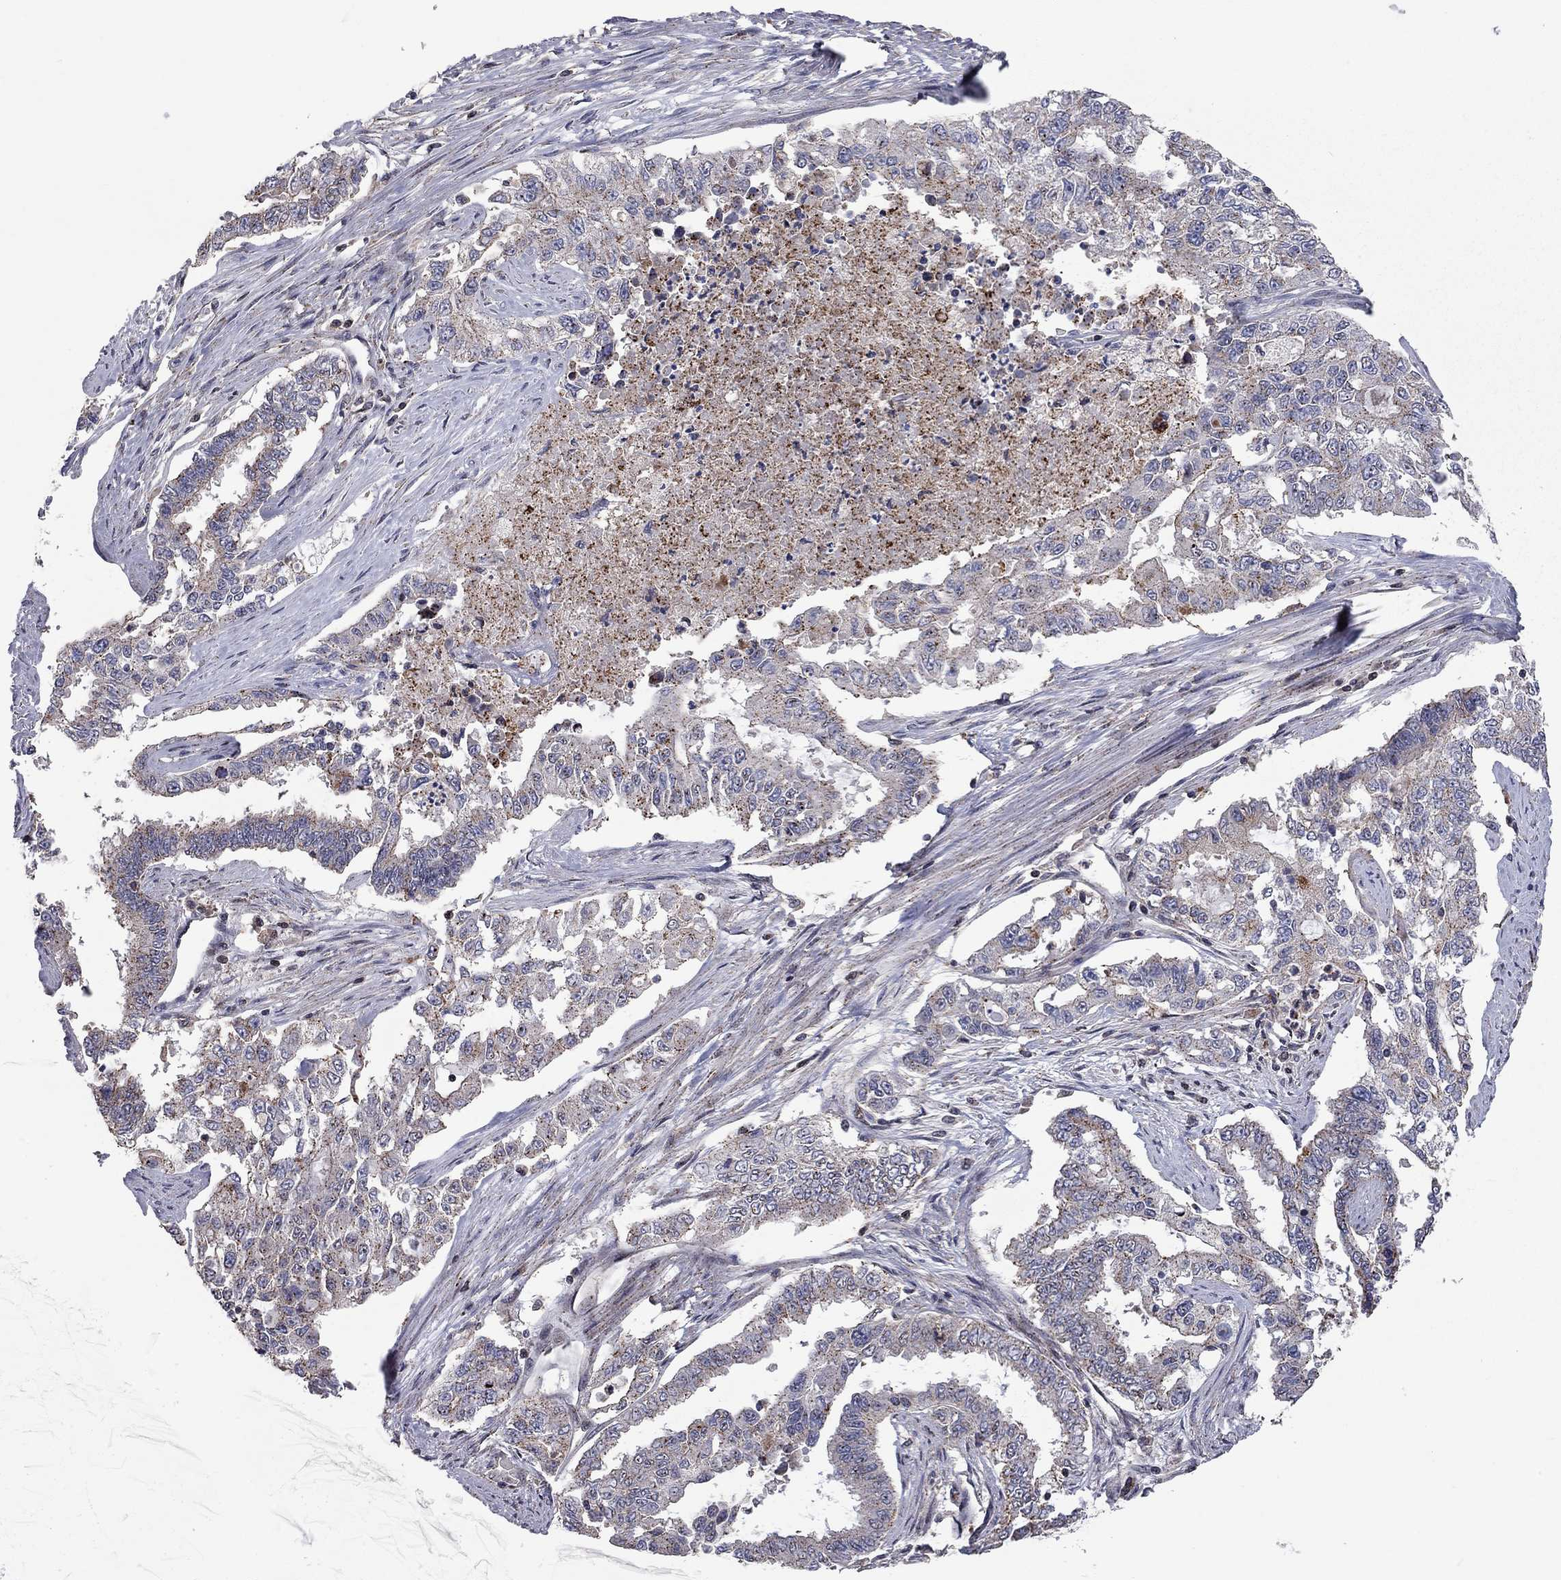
{"staining": {"intensity": "strong", "quantity": "<25%", "location": "cytoplasmic/membranous"}, "tissue": "endometrial cancer", "cell_type": "Tumor cells", "image_type": "cancer", "snomed": [{"axis": "morphology", "description": "Adenocarcinoma, NOS"}, {"axis": "topography", "description": "Uterus"}], "caption": "Brown immunohistochemical staining in human endometrial adenocarcinoma displays strong cytoplasmic/membranous positivity in approximately <25% of tumor cells.", "gene": "ERN2", "patient": {"sex": "female", "age": 59}}